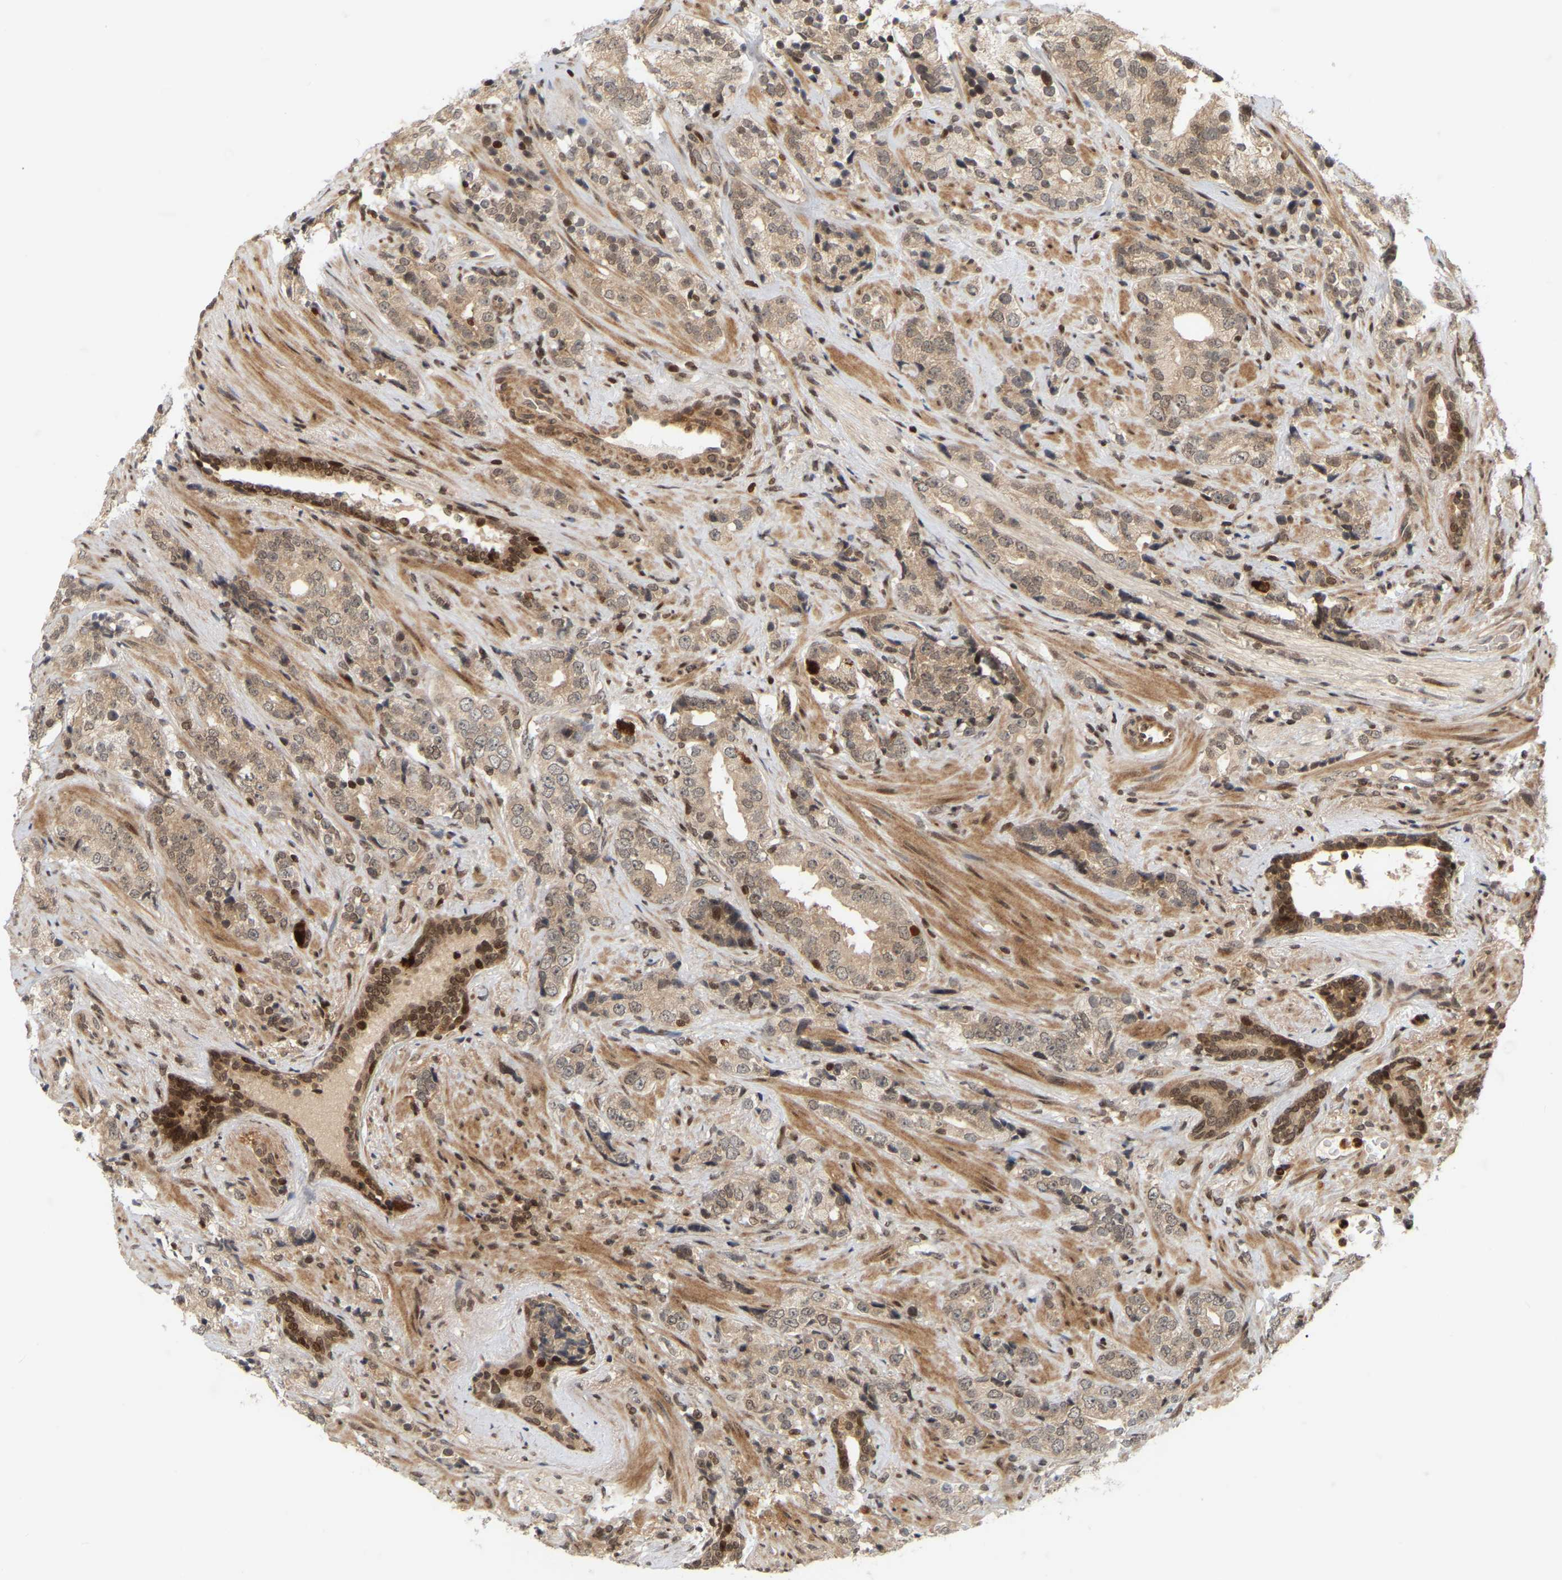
{"staining": {"intensity": "weak", "quantity": ">75%", "location": "cytoplasmic/membranous"}, "tissue": "prostate cancer", "cell_type": "Tumor cells", "image_type": "cancer", "snomed": [{"axis": "morphology", "description": "Adenocarcinoma, High grade"}, {"axis": "topography", "description": "Prostate"}], "caption": "IHC micrograph of prostate adenocarcinoma (high-grade) stained for a protein (brown), which reveals low levels of weak cytoplasmic/membranous expression in about >75% of tumor cells.", "gene": "NFE2L2", "patient": {"sex": "male", "age": 71}}